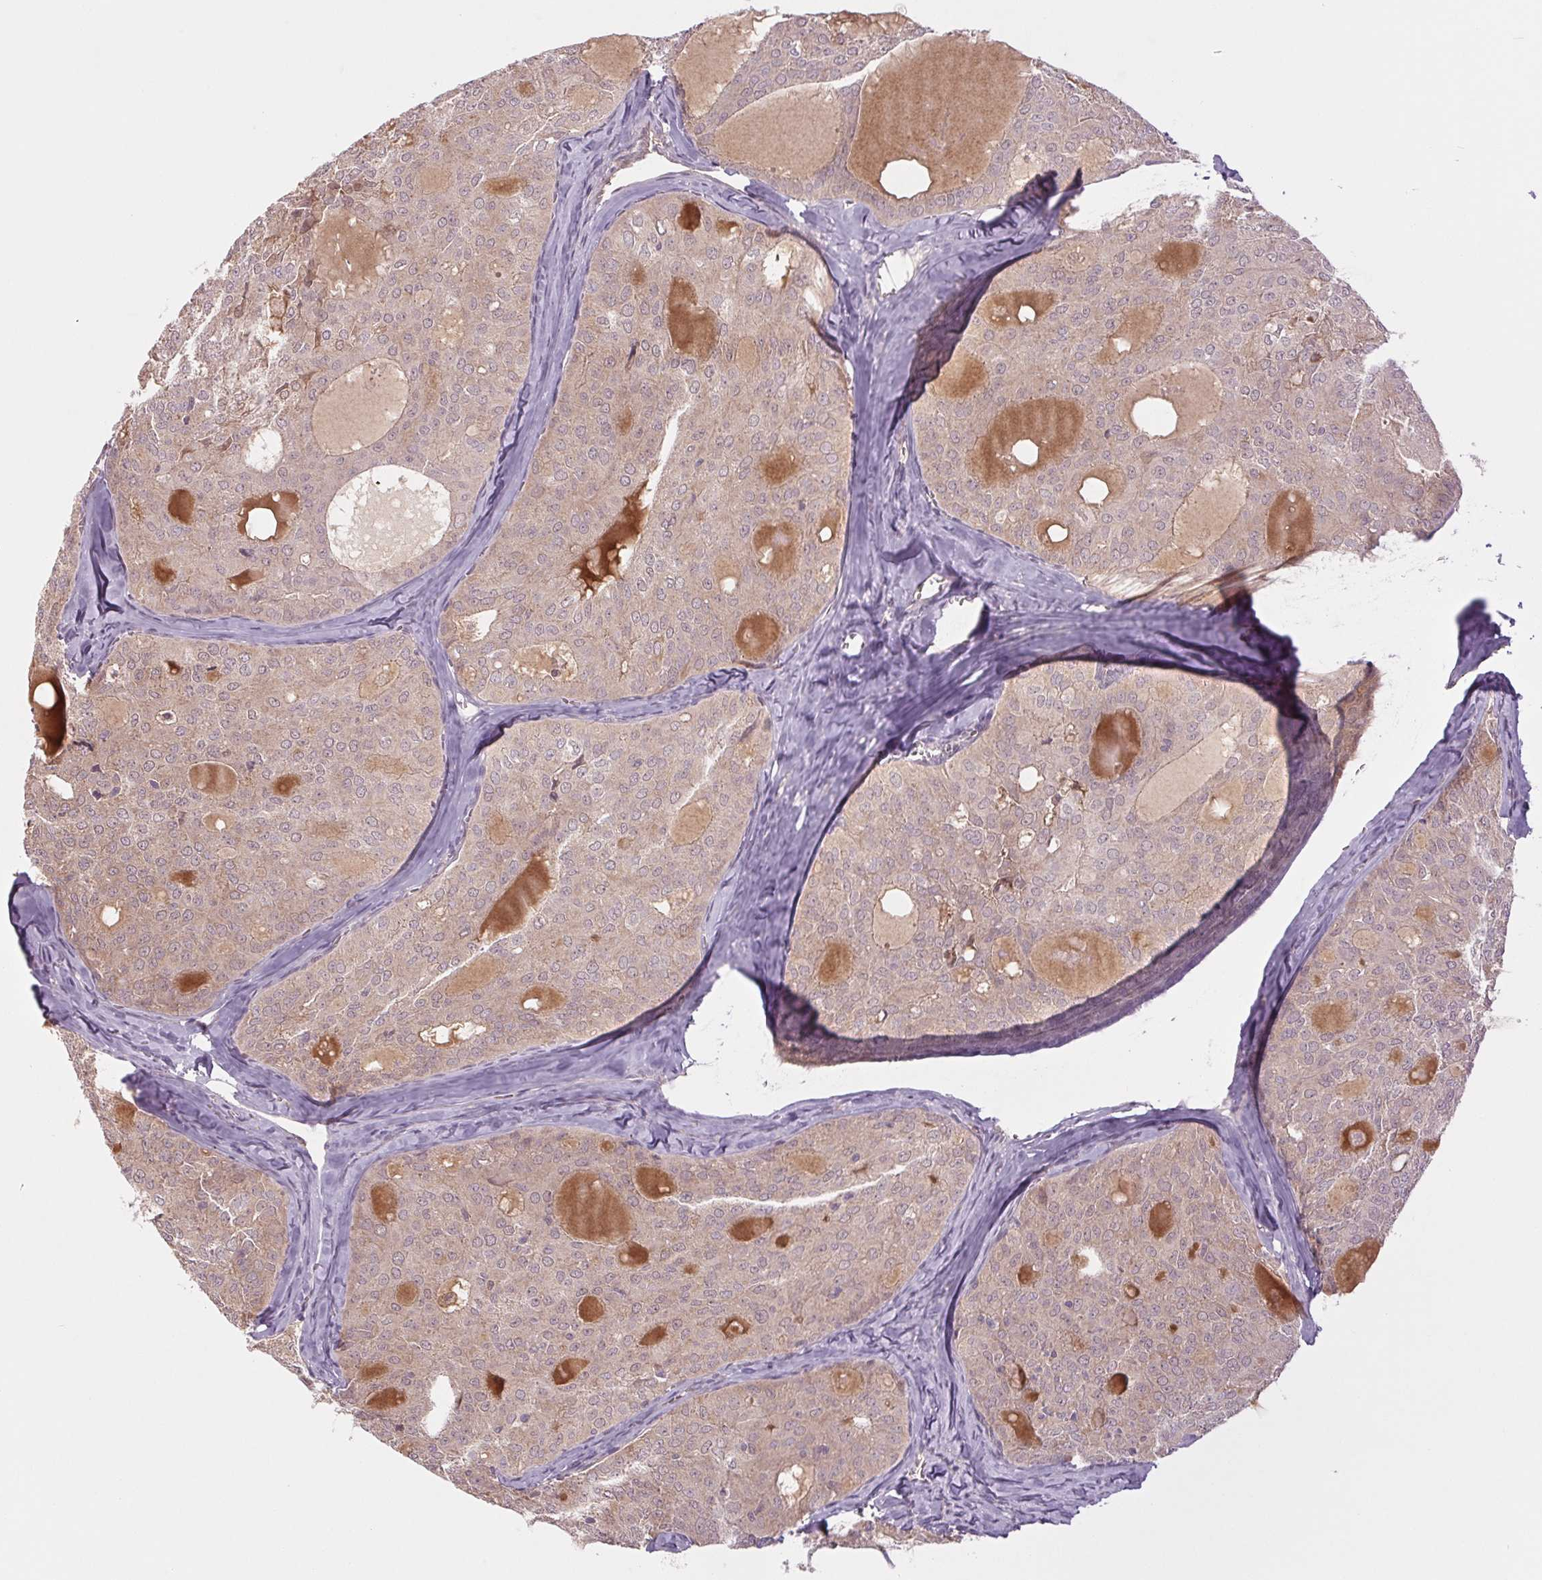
{"staining": {"intensity": "weak", "quantity": "25%-75%", "location": "cytoplasmic/membranous"}, "tissue": "thyroid cancer", "cell_type": "Tumor cells", "image_type": "cancer", "snomed": [{"axis": "morphology", "description": "Follicular adenoma carcinoma, NOS"}, {"axis": "topography", "description": "Thyroid gland"}], "caption": "A histopathology image of human thyroid cancer stained for a protein displays weak cytoplasmic/membranous brown staining in tumor cells.", "gene": "MAP3K5", "patient": {"sex": "male", "age": 75}}